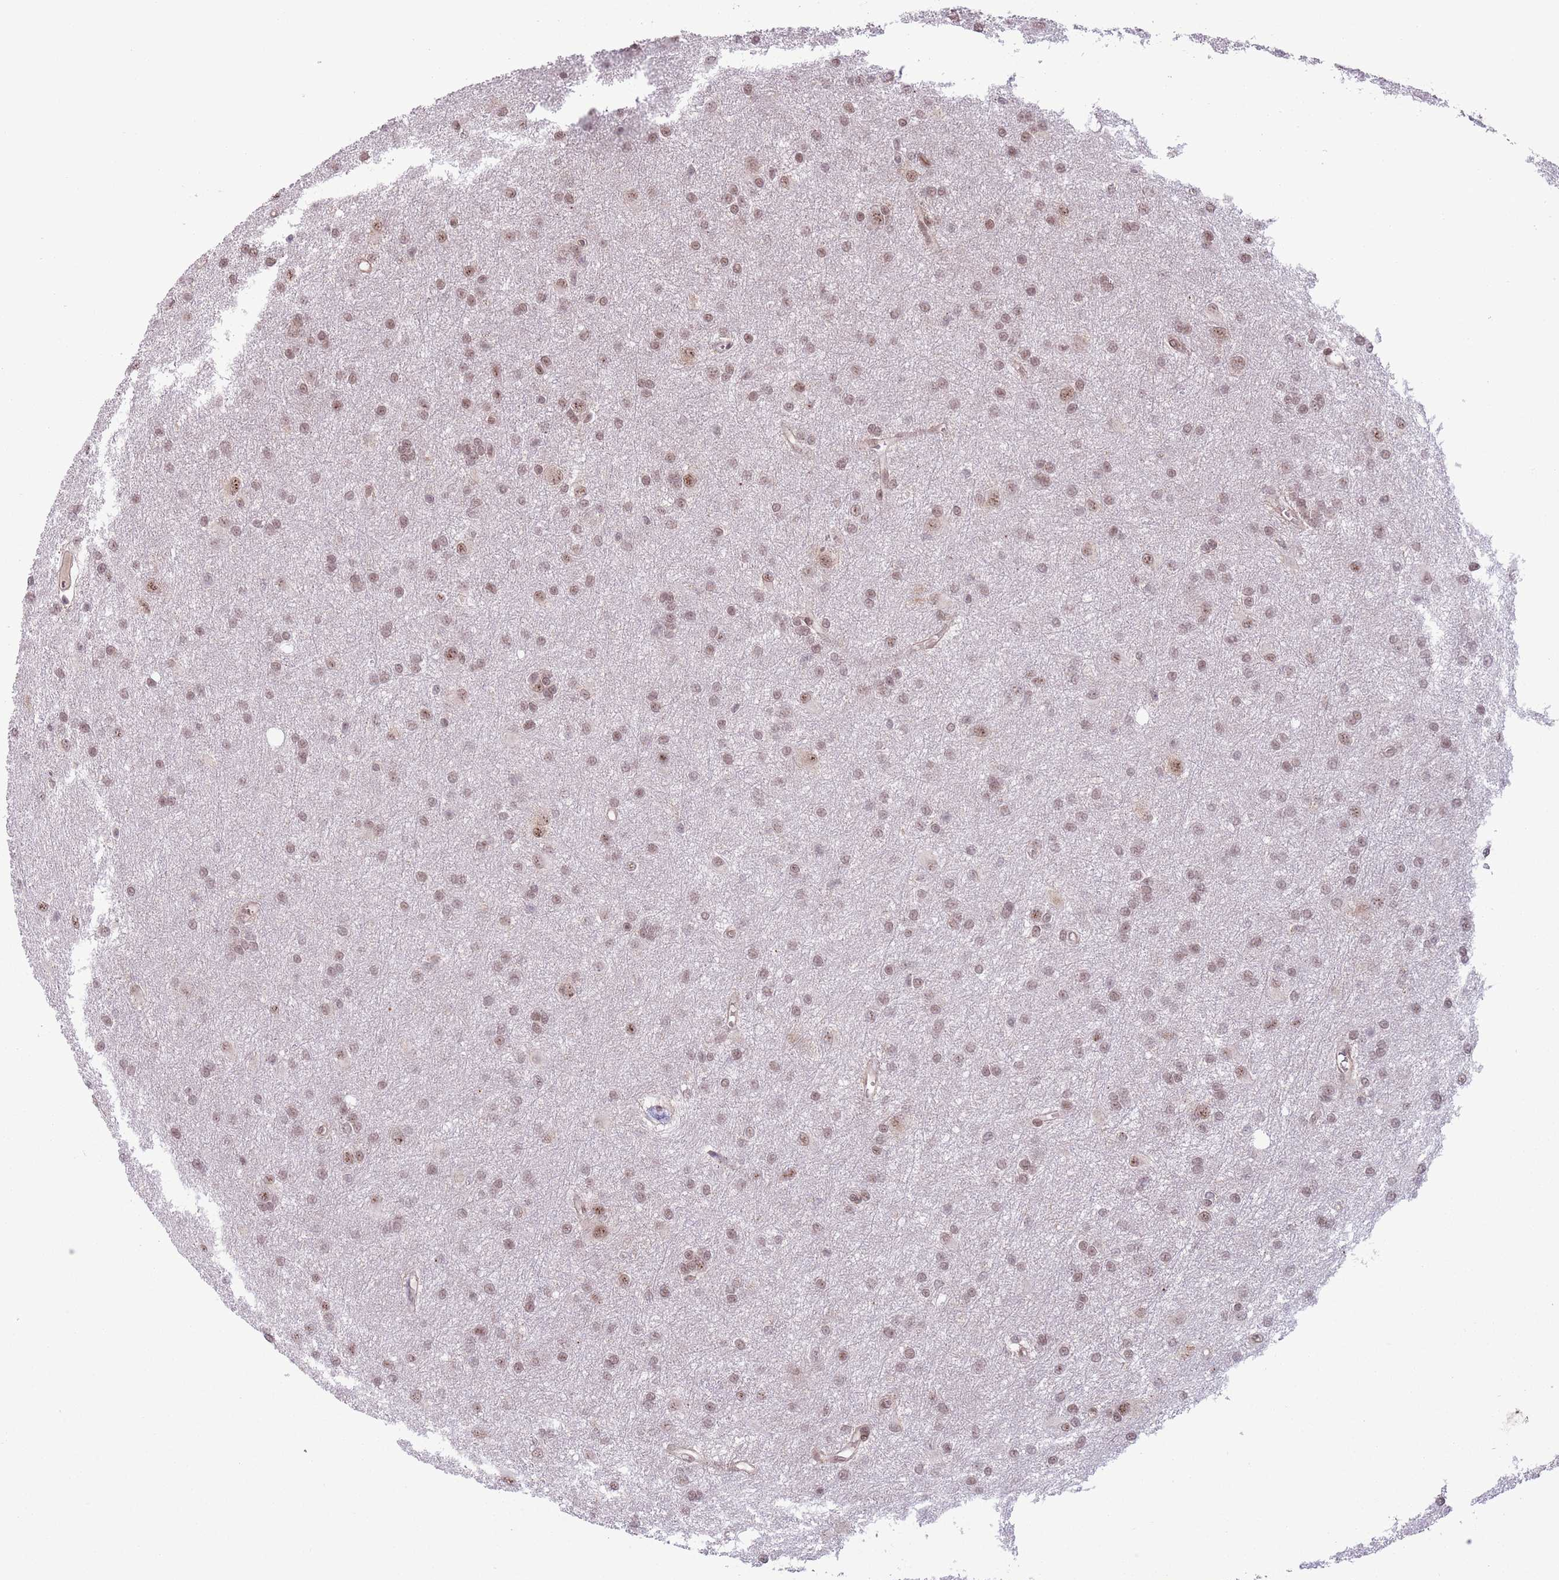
{"staining": {"intensity": "moderate", "quantity": ">75%", "location": "nuclear"}, "tissue": "glioma", "cell_type": "Tumor cells", "image_type": "cancer", "snomed": [{"axis": "morphology", "description": "Glioma, malignant, High grade"}, {"axis": "topography", "description": "Brain"}], "caption": "Protein staining reveals moderate nuclear expression in about >75% of tumor cells in malignant high-grade glioma. The protein of interest is shown in brown color, while the nuclei are stained blue.", "gene": "SIPA1L3", "patient": {"sex": "female", "age": 50}}